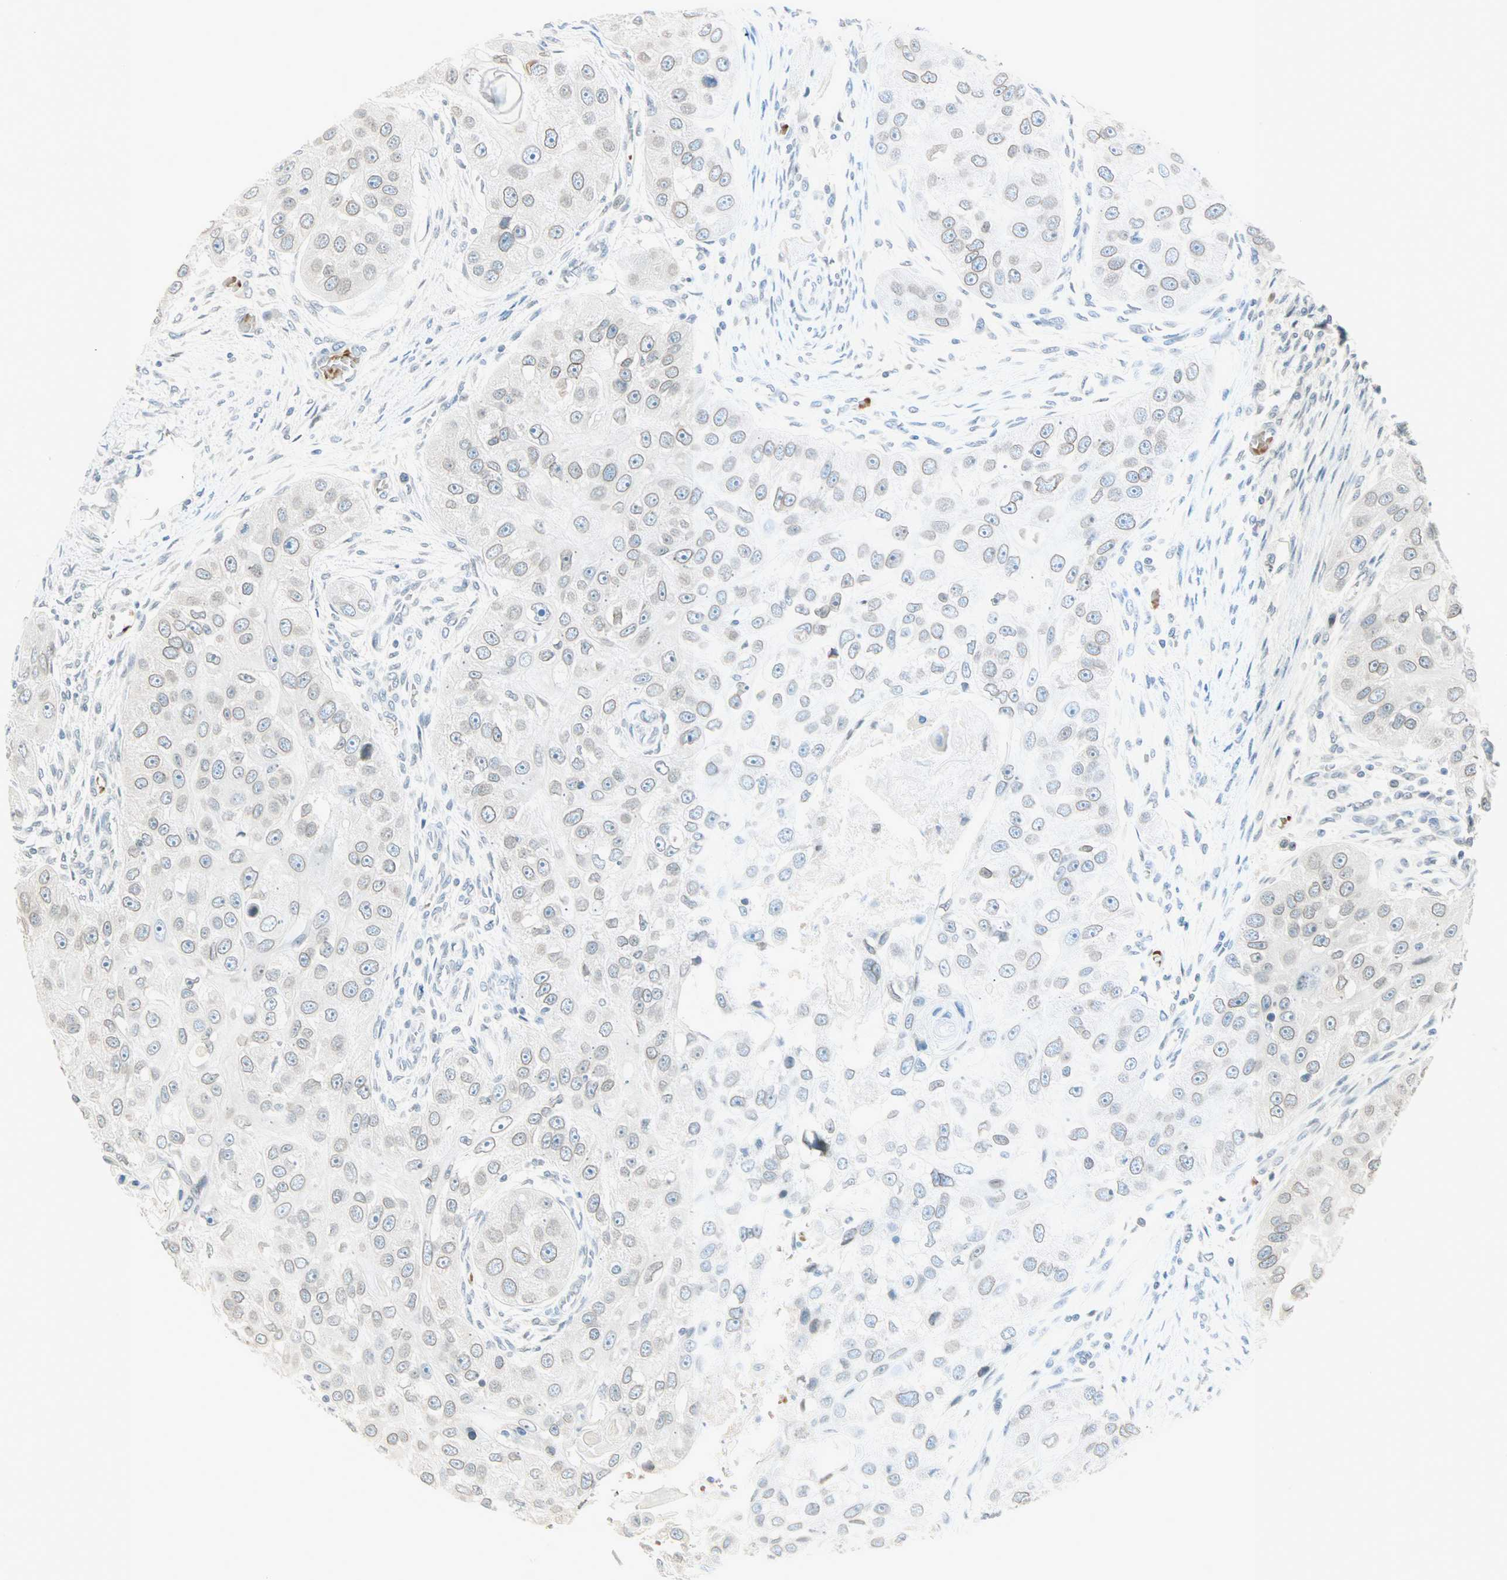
{"staining": {"intensity": "weak", "quantity": "25%-75%", "location": "cytoplasmic/membranous,nuclear"}, "tissue": "head and neck cancer", "cell_type": "Tumor cells", "image_type": "cancer", "snomed": [{"axis": "morphology", "description": "Normal tissue, NOS"}, {"axis": "morphology", "description": "Squamous cell carcinoma, NOS"}, {"axis": "topography", "description": "Skeletal muscle"}, {"axis": "topography", "description": "Head-Neck"}], "caption": "The image exhibits staining of squamous cell carcinoma (head and neck), revealing weak cytoplasmic/membranous and nuclear protein positivity (brown color) within tumor cells.", "gene": "BCAN", "patient": {"sex": "male", "age": 51}}